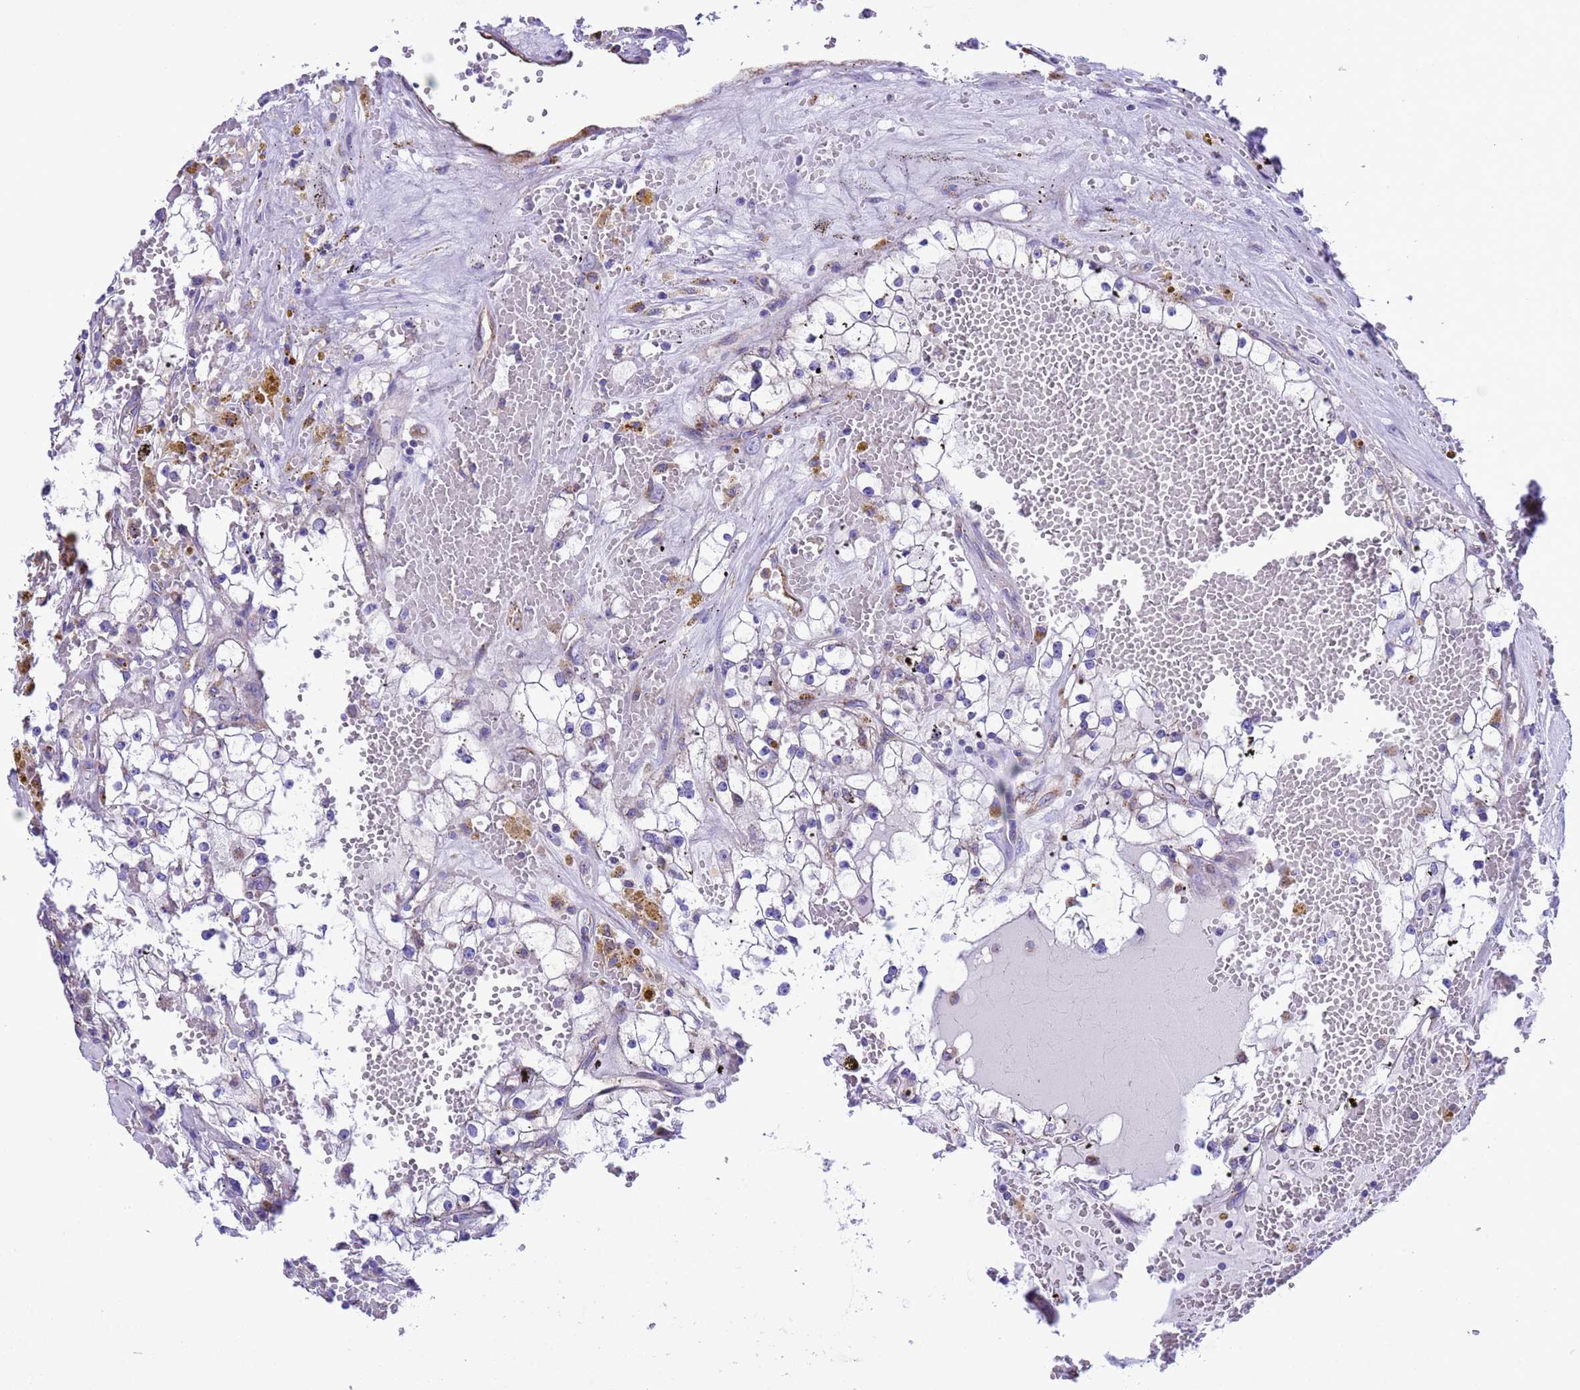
{"staining": {"intensity": "negative", "quantity": "none", "location": "none"}, "tissue": "renal cancer", "cell_type": "Tumor cells", "image_type": "cancer", "snomed": [{"axis": "morphology", "description": "Adenocarcinoma, NOS"}, {"axis": "topography", "description": "Kidney"}], "caption": "This is an immunohistochemistry (IHC) histopathology image of human renal cancer. There is no expression in tumor cells.", "gene": "CCDC191", "patient": {"sex": "male", "age": 56}}